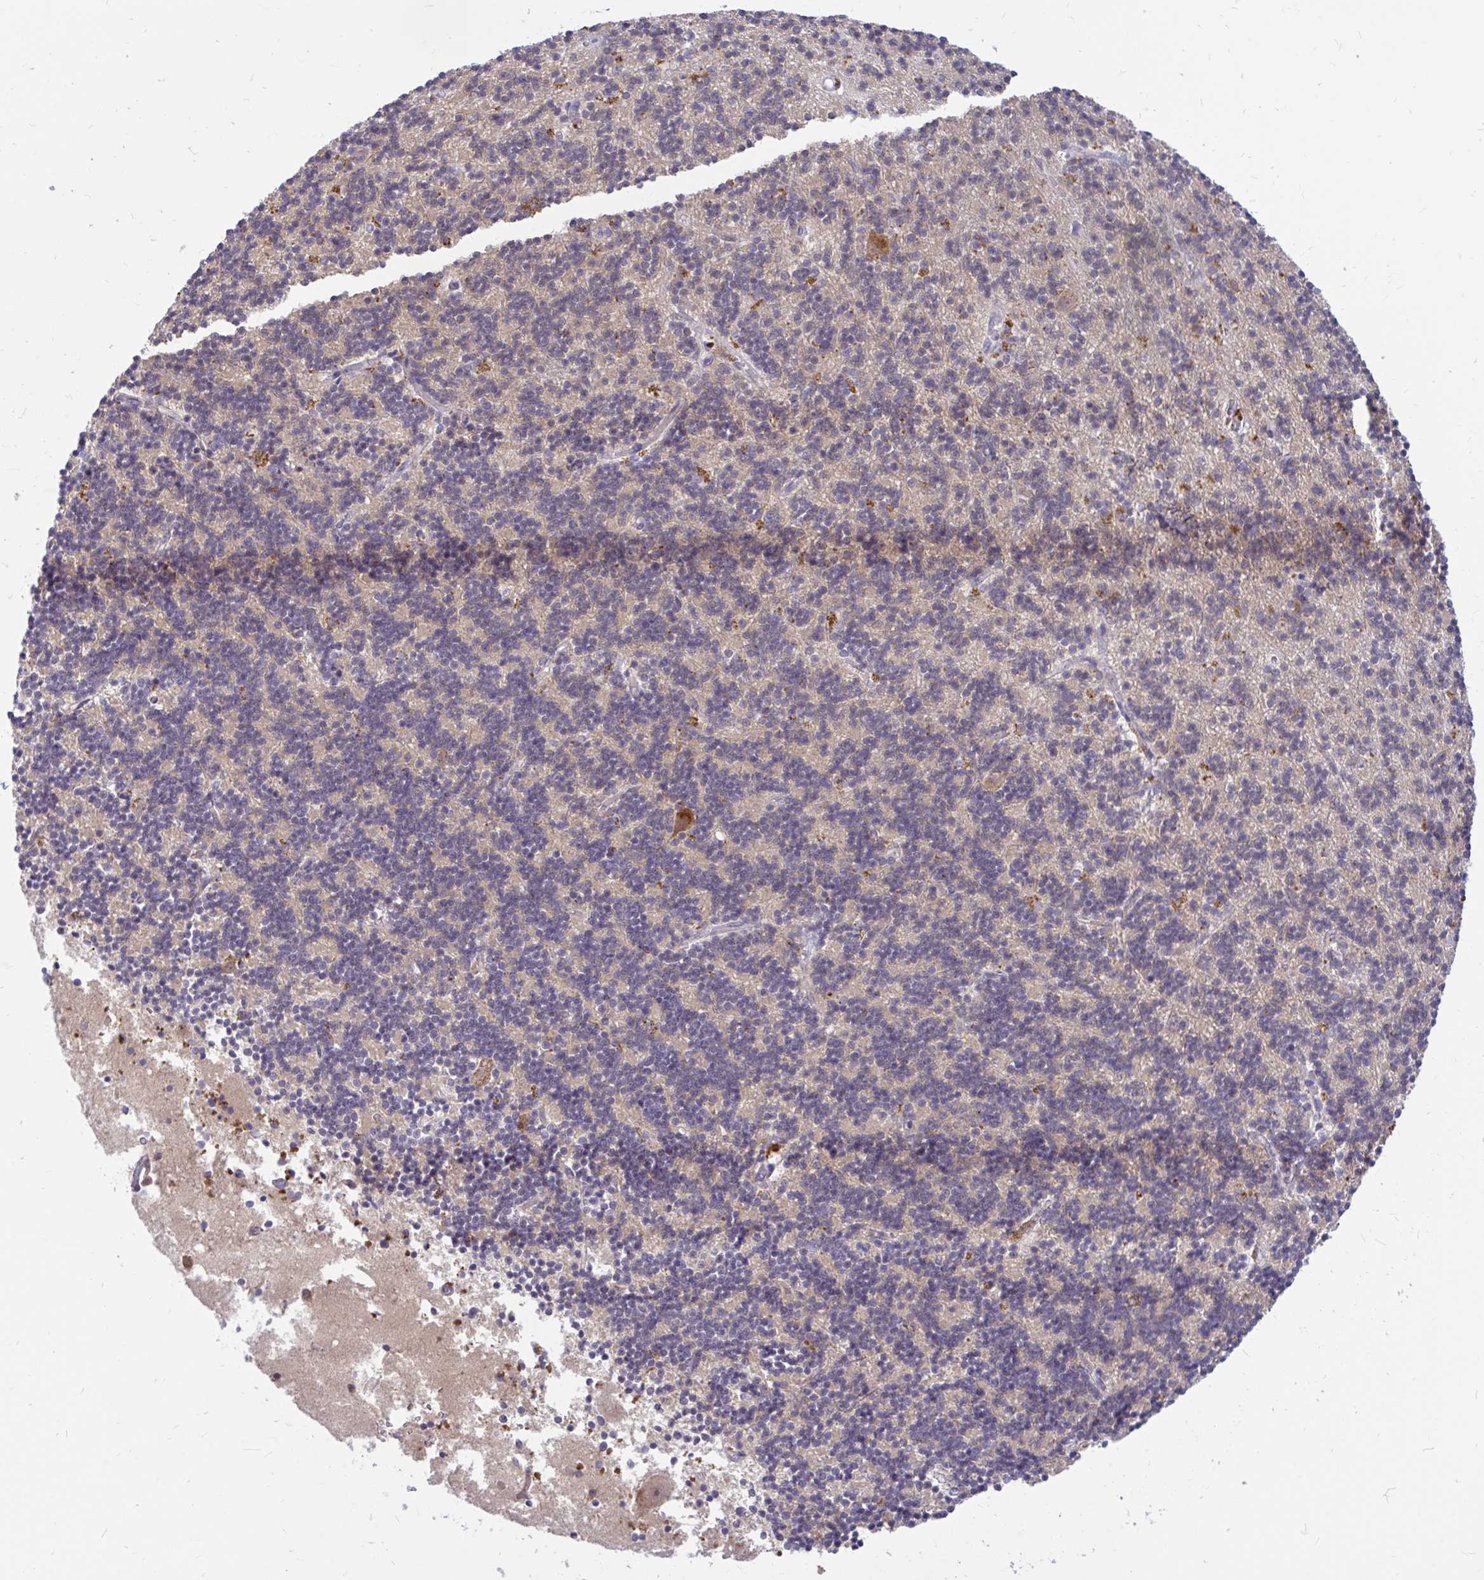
{"staining": {"intensity": "moderate", "quantity": "25%-75%", "location": "cytoplasmic/membranous"}, "tissue": "cerebellum", "cell_type": "Cells in granular layer", "image_type": "normal", "snomed": [{"axis": "morphology", "description": "Normal tissue, NOS"}, {"axis": "topography", "description": "Cerebellum"}], "caption": "Protein staining of normal cerebellum displays moderate cytoplasmic/membranous positivity in about 25%-75% of cells in granular layer. The staining is performed using DAB brown chromogen to label protein expression. The nuclei are counter-stained blue using hematoxylin.", "gene": "MAP1LC3A", "patient": {"sex": "male", "age": 54}}